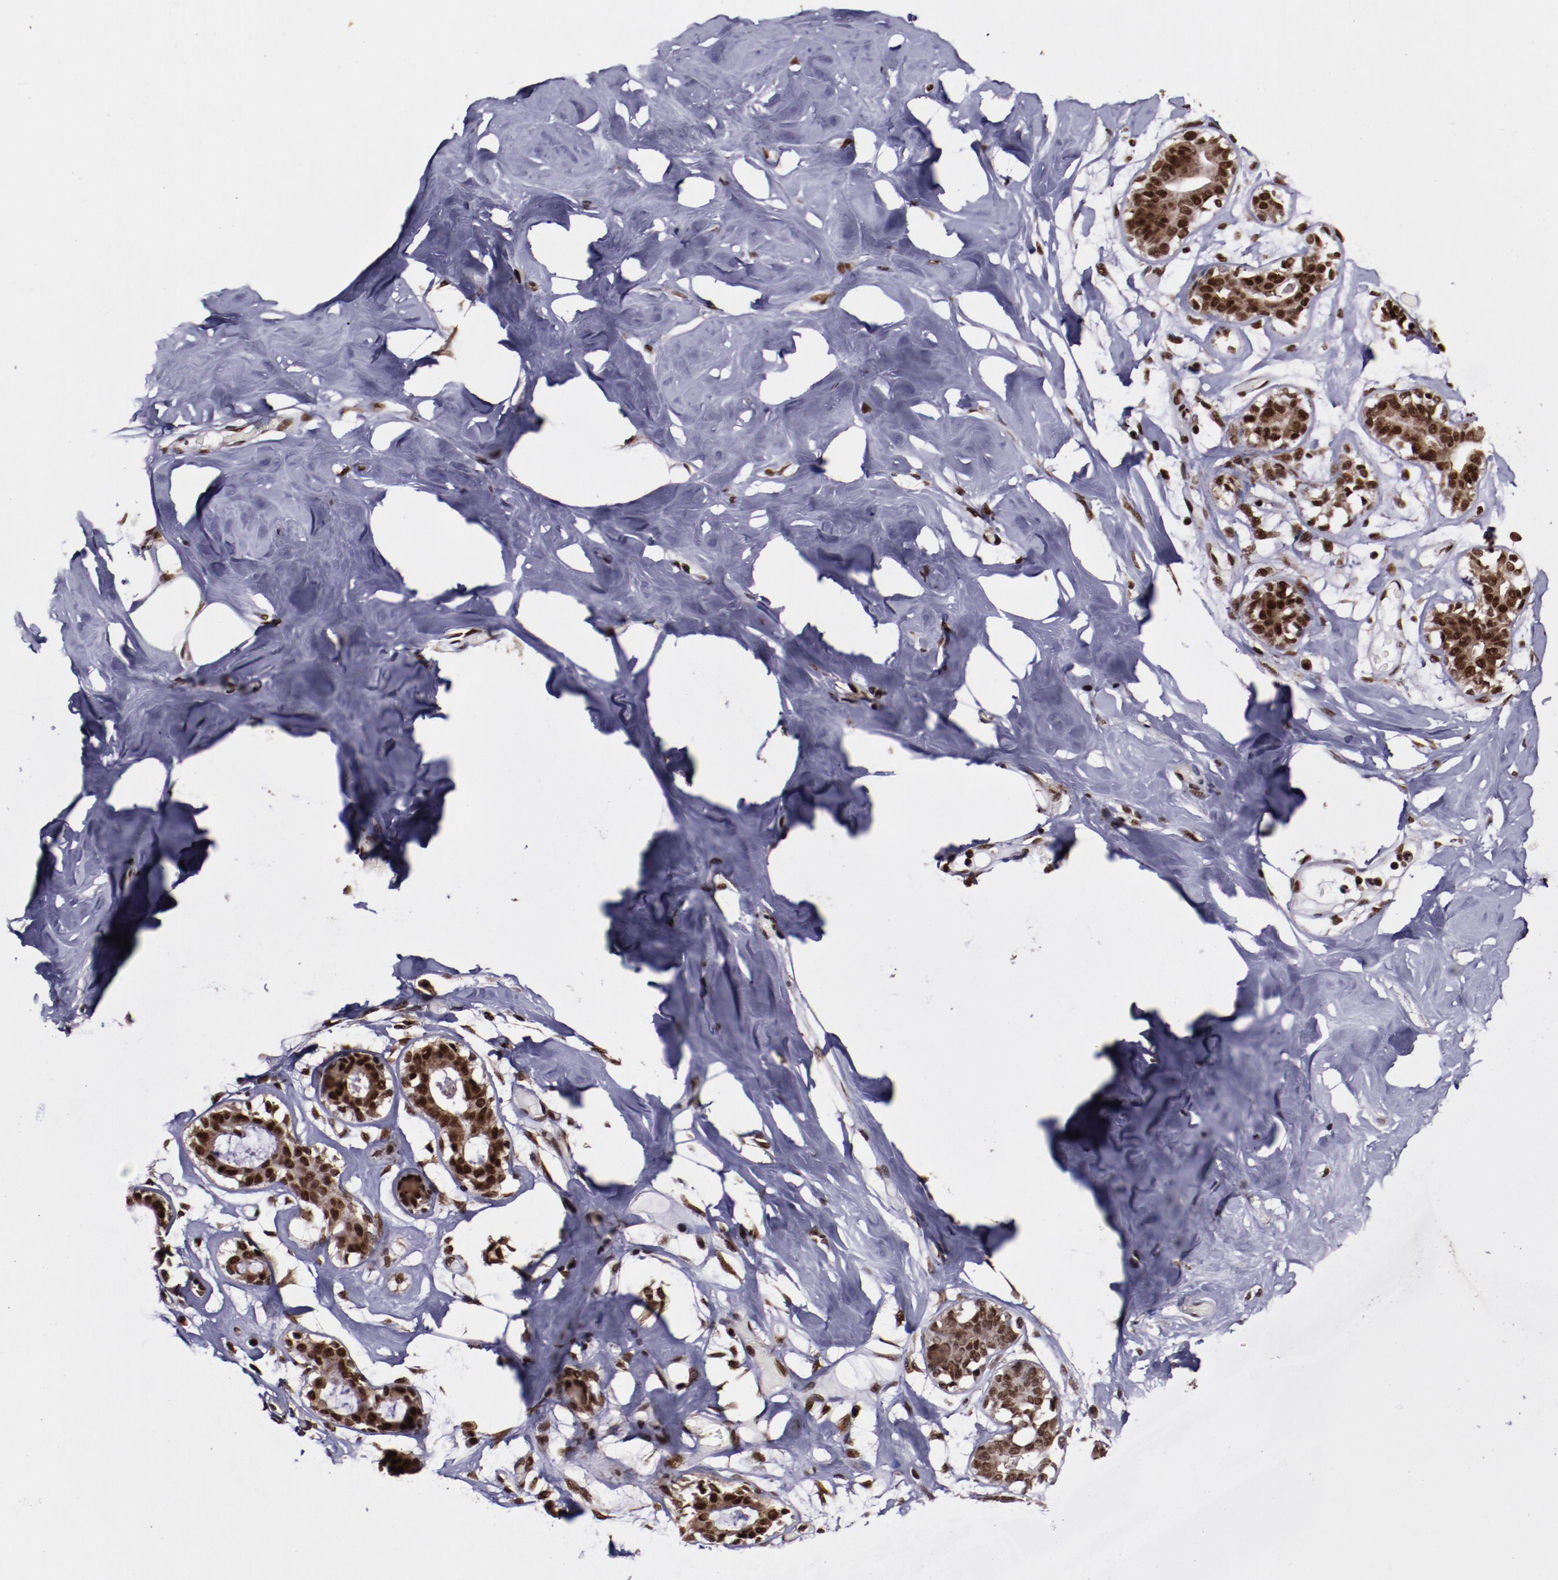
{"staining": {"intensity": "strong", "quantity": ">75%", "location": "nuclear"}, "tissue": "breast", "cell_type": "Adipocytes", "image_type": "normal", "snomed": [{"axis": "morphology", "description": "Normal tissue, NOS"}, {"axis": "topography", "description": "Breast"}, {"axis": "topography", "description": "Soft tissue"}], "caption": "Protein expression analysis of normal breast displays strong nuclear staining in approximately >75% of adipocytes. (brown staining indicates protein expression, while blue staining denotes nuclei).", "gene": "SNW1", "patient": {"sex": "female", "age": 25}}